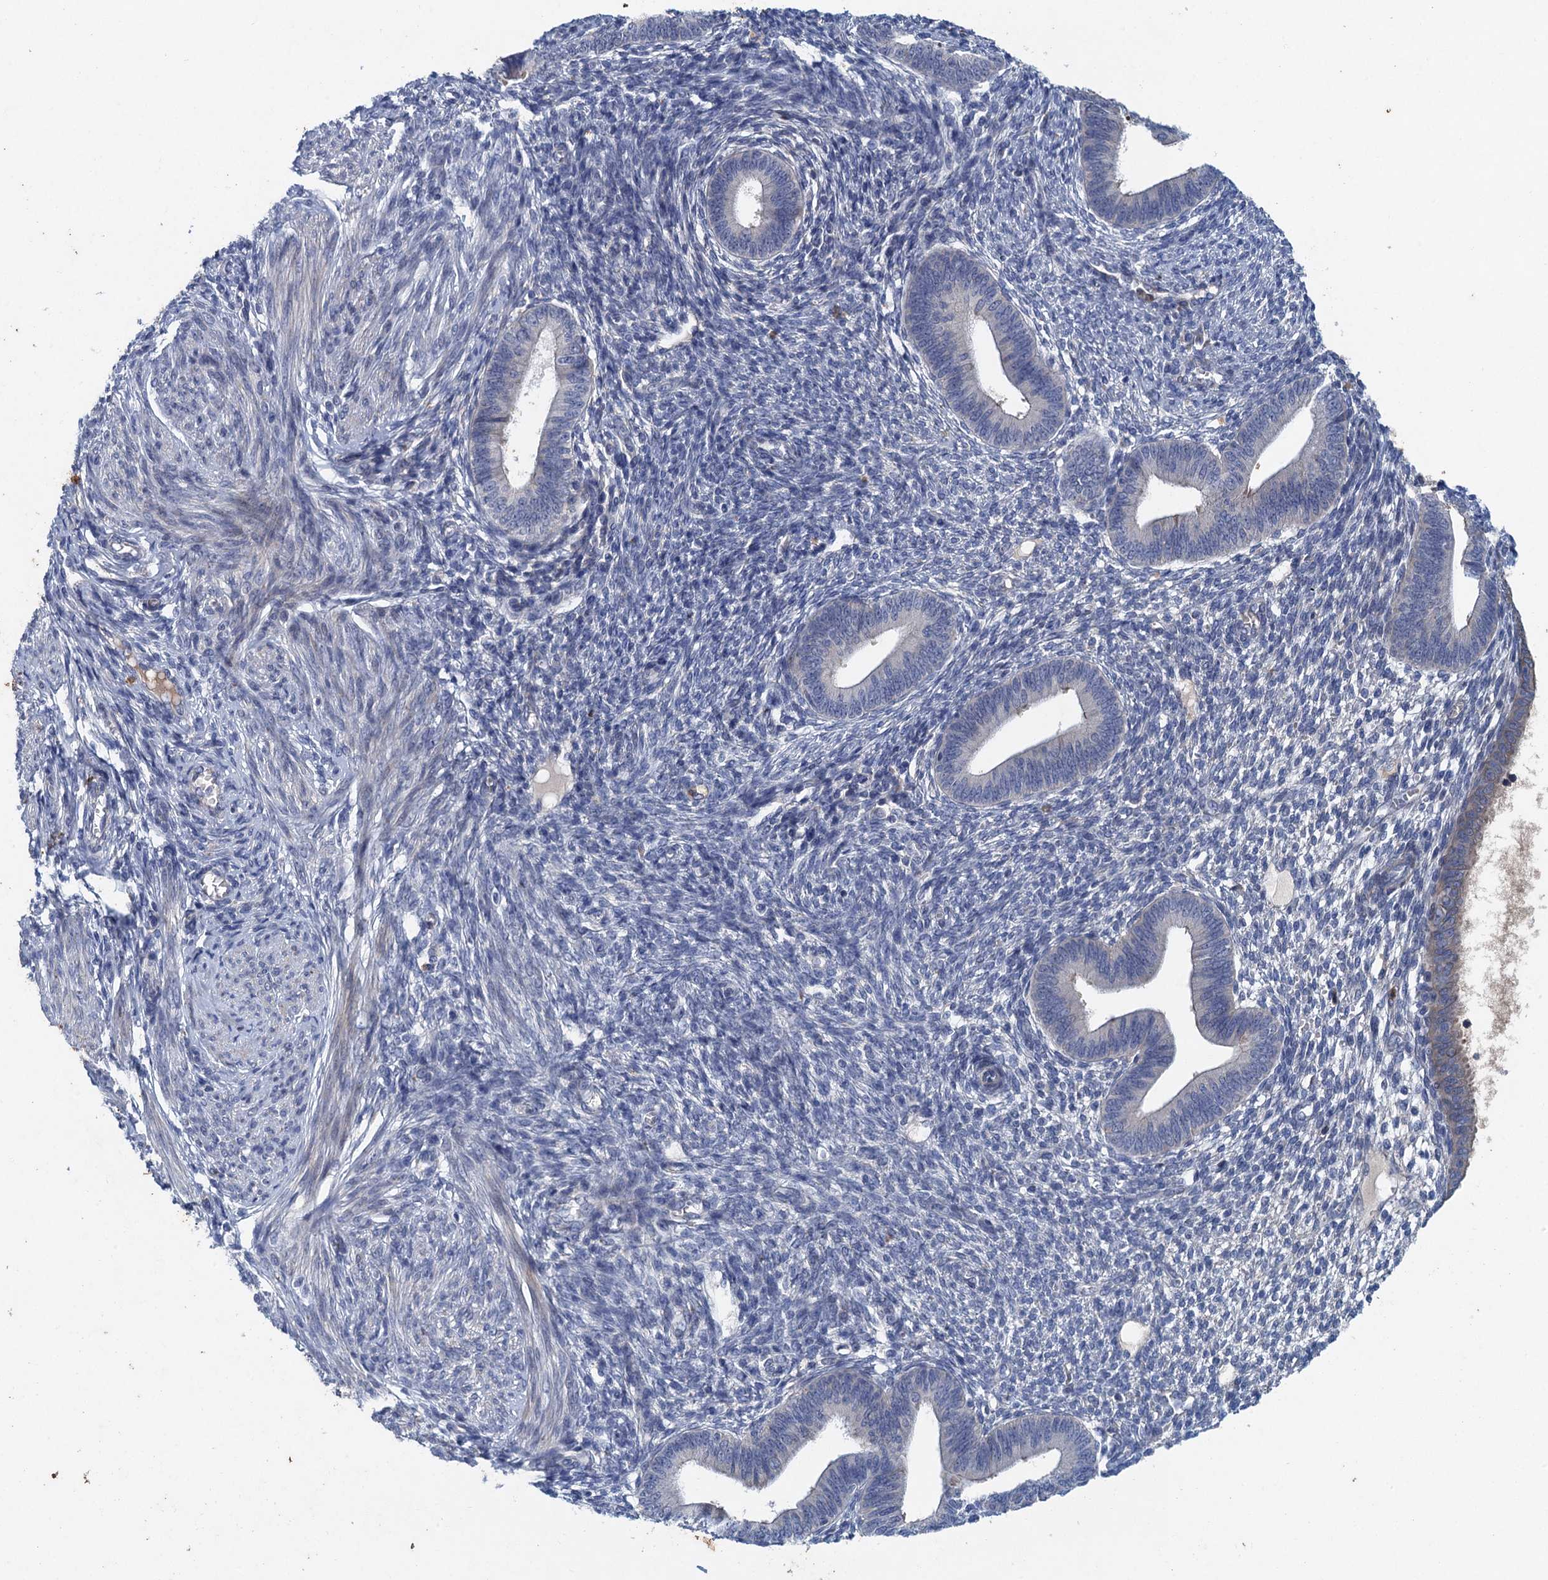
{"staining": {"intensity": "negative", "quantity": "none", "location": "none"}, "tissue": "endometrium", "cell_type": "Cells in endometrial stroma", "image_type": "normal", "snomed": [{"axis": "morphology", "description": "Normal tissue, NOS"}, {"axis": "topography", "description": "Endometrium"}], "caption": "A photomicrograph of endometrium stained for a protein demonstrates no brown staining in cells in endometrial stroma.", "gene": "TPCN1", "patient": {"sex": "female", "age": 46}}